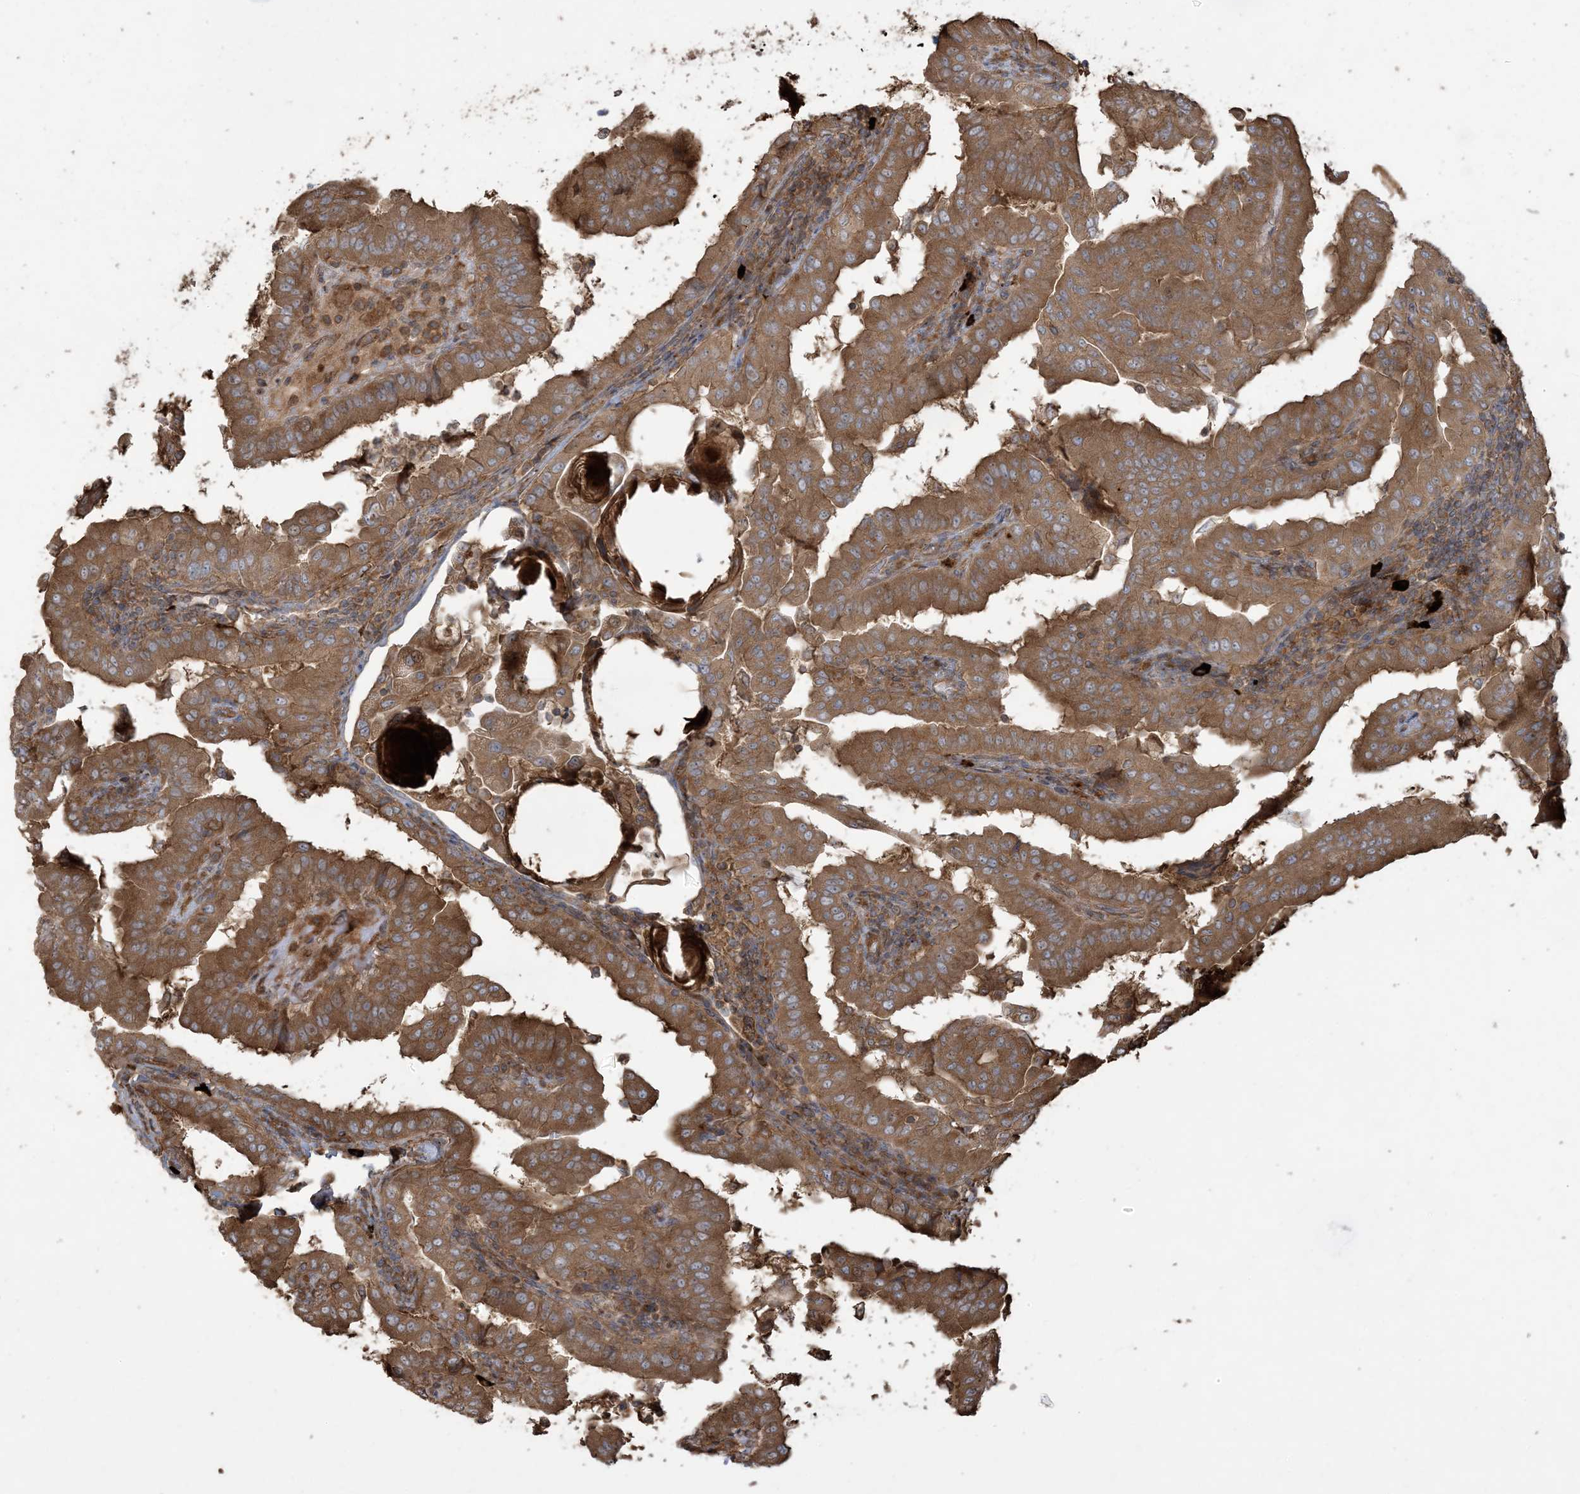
{"staining": {"intensity": "moderate", "quantity": ">75%", "location": "cytoplasmic/membranous"}, "tissue": "thyroid cancer", "cell_type": "Tumor cells", "image_type": "cancer", "snomed": [{"axis": "morphology", "description": "Papillary adenocarcinoma, NOS"}, {"axis": "topography", "description": "Thyroid gland"}], "caption": "Thyroid papillary adenocarcinoma was stained to show a protein in brown. There is medium levels of moderate cytoplasmic/membranous expression in about >75% of tumor cells.", "gene": "KLHL18", "patient": {"sex": "male", "age": 33}}